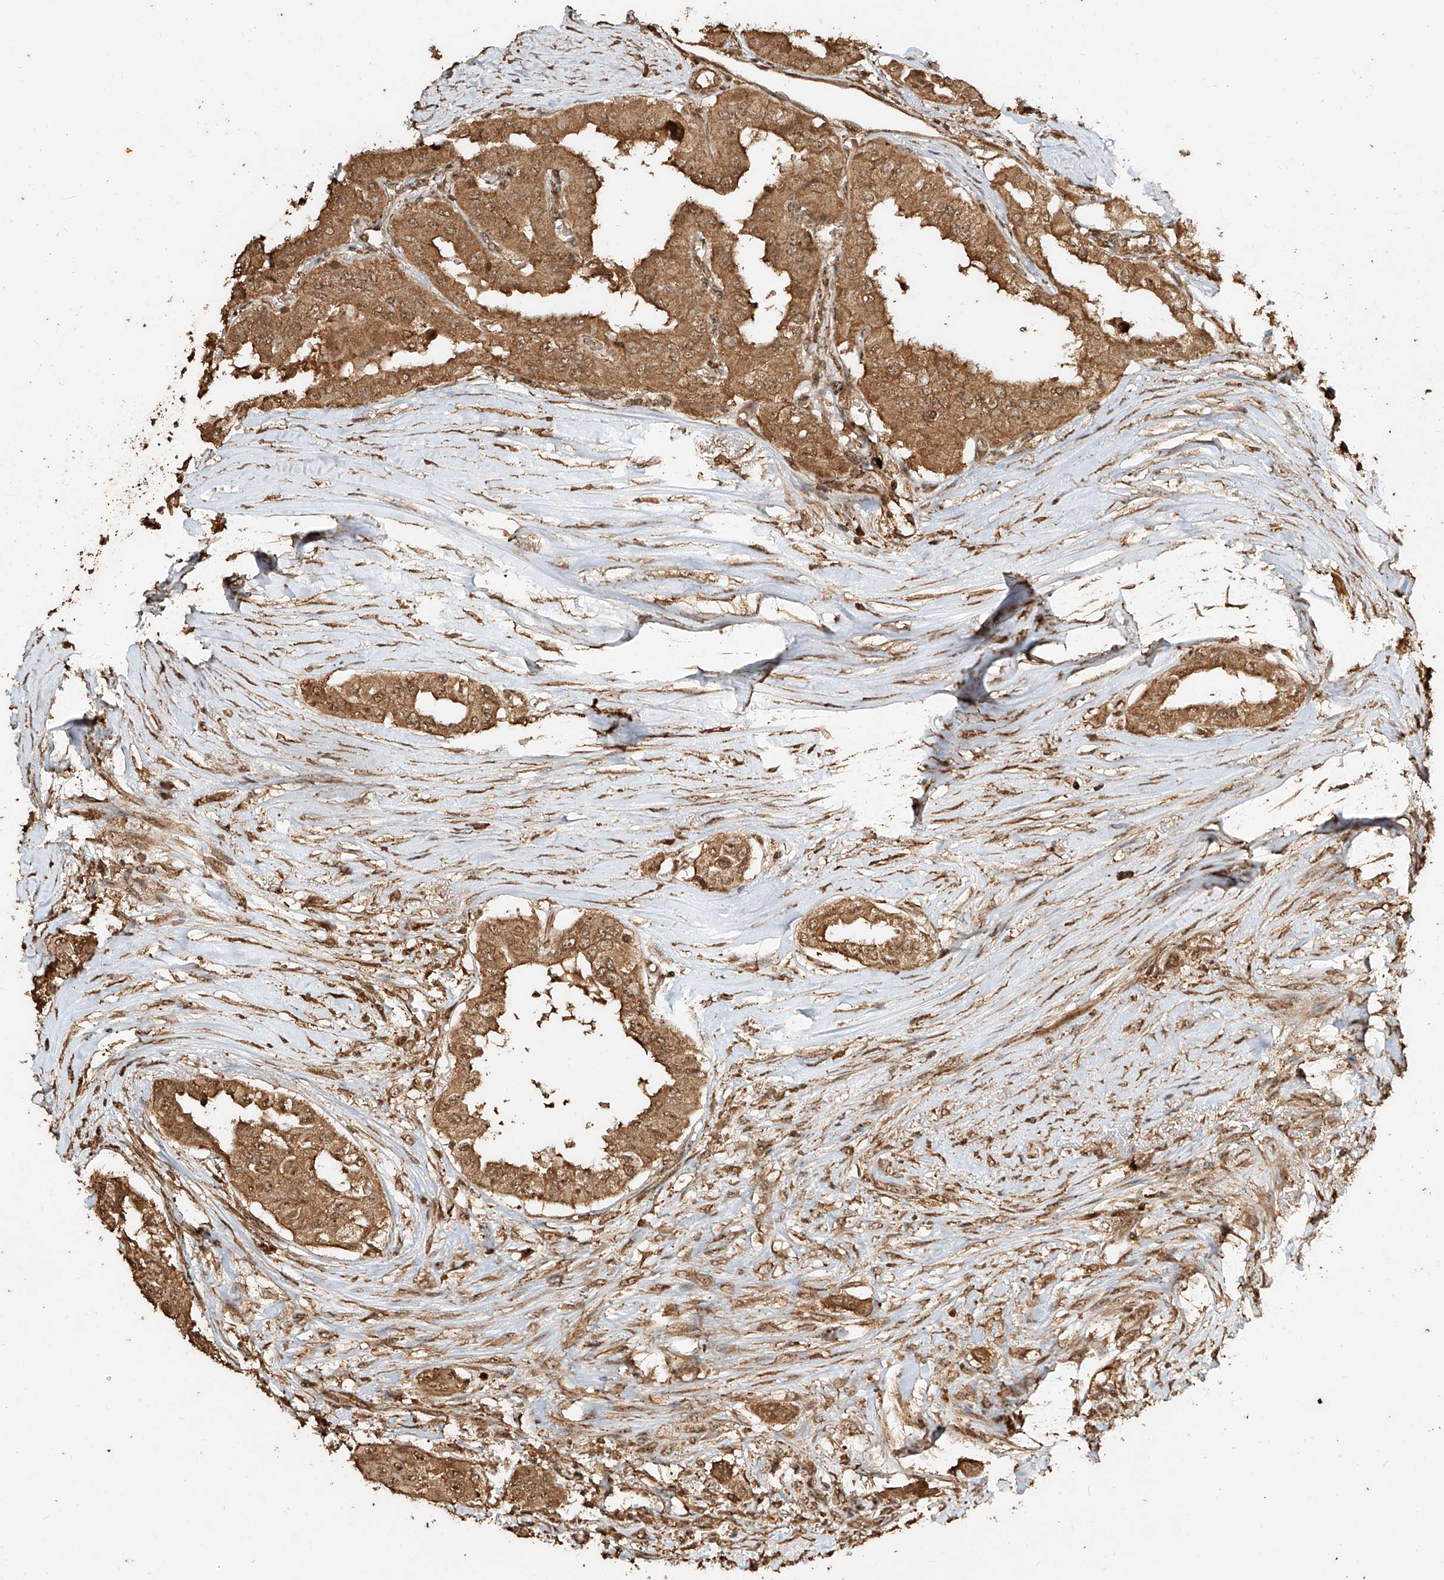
{"staining": {"intensity": "moderate", "quantity": ">75%", "location": "cytoplasmic/membranous,nuclear"}, "tissue": "thyroid cancer", "cell_type": "Tumor cells", "image_type": "cancer", "snomed": [{"axis": "morphology", "description": "Papillary adenocarcinoma, NOS"}, {"axis": "topography", "description": "Thyroid gland"}], "caption": "IHC staining of thyroid papillary adenocarcinoma, which exhibits medium levels of moderate cytoplasmic/membranous and nuclear expression in about >75% of tumor cells indicating moderate cytoplasmic/membranous and nuclear protein expression. The staining was performed using DAB (brown) for protein detection and nuclei were counterstained in hematoxylin (blue).", "gene": "ZNF660", "patient": {"sex": "female", "age": 59}}